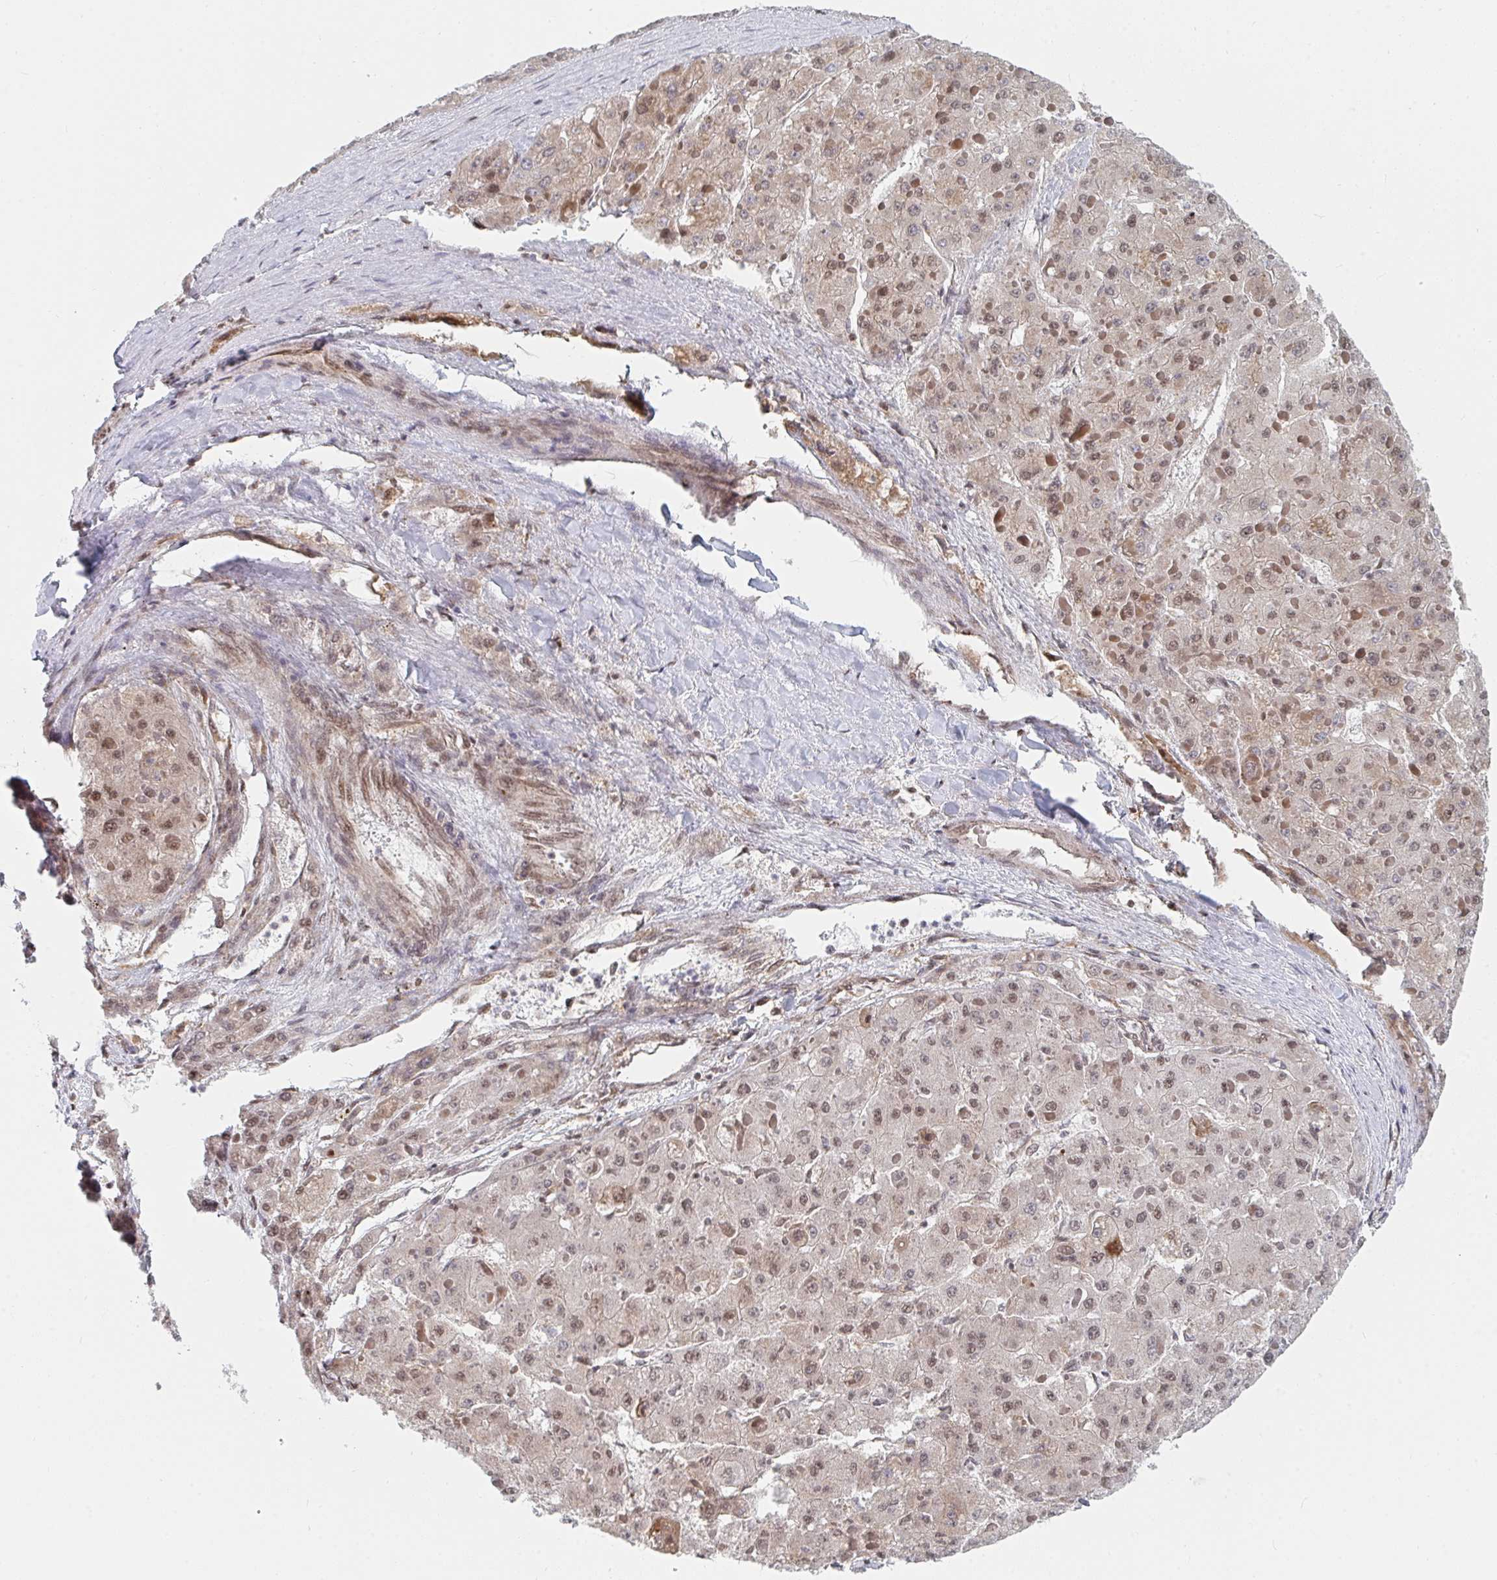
{"staining": {"intensity": "weak", "quantity": ">75%", "location": "nuclear"}, "tissue": "liver cancer", "cell_type": "Tumor cells", "image_type": "cancer", "snomed": [{"axis": "morphology", "description": "Carcinoma, Hepatocellular, NOS"}, {"axis": "topography", "description": "Liver"}], "caption": "Liver hepatocellular carcinoma stained with DAB (3,3'-diaminobenzidine) immunohistochemistry (IHC) exhibits low levels of weak nuclear expression in approximately >75% of tumor cells.", "gene": "MBNL1", "patient": {"sex": "female", "age": 73}}